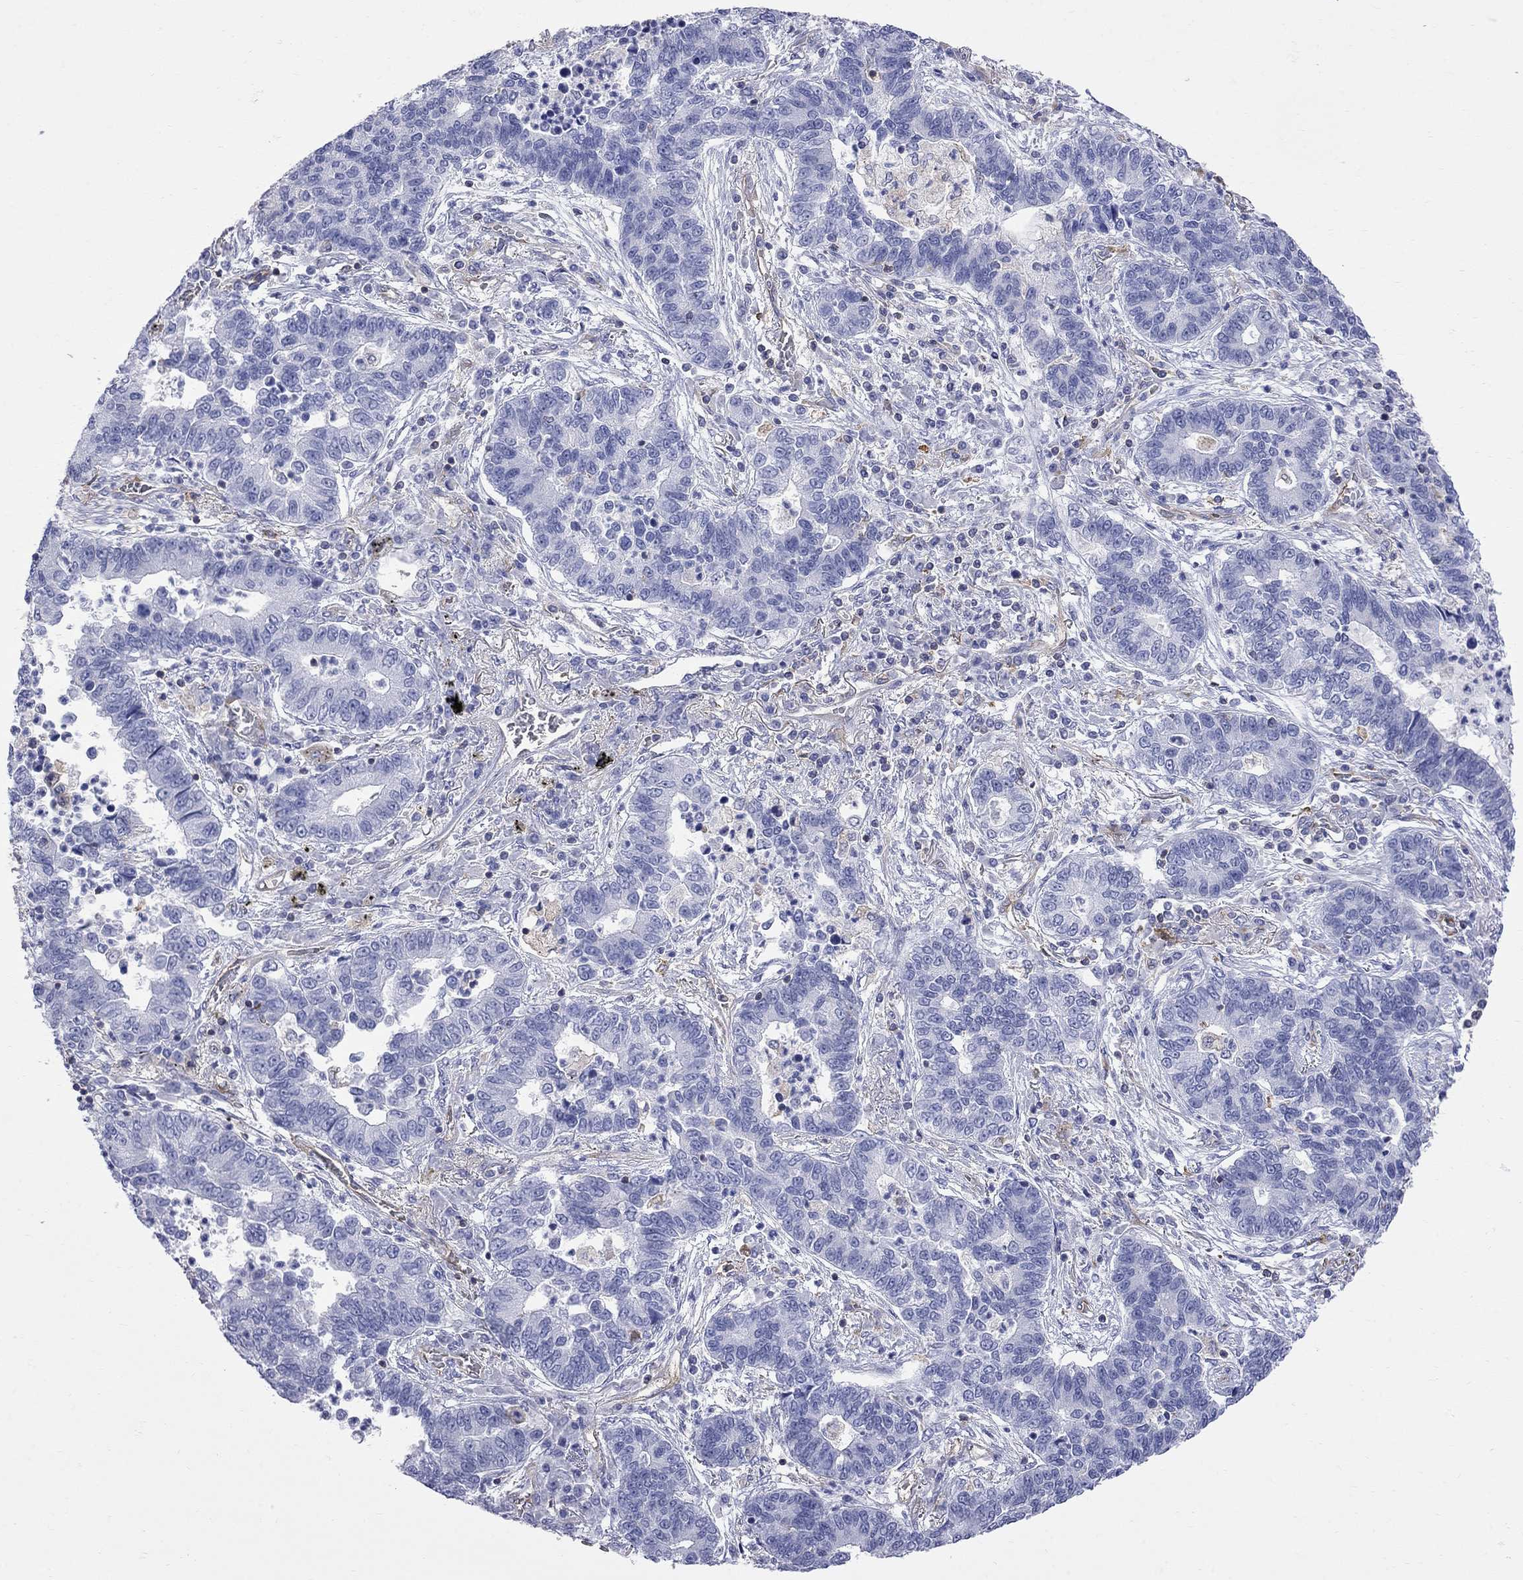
{"staining": {"intensity": "negative", "quantity": "none", "location": "none"}, "tissue": "lung cancer", "cell_type": "Tumor cells", "image_type": "cancer", "snomed": [{"axis": "morphology", "description": "Adenocarcinoma, NOS"}, {"axis": "topography", "description": "Lung"}], "caption": "Tumor cells show no significant expression in lung cancer (adenocarcinoma). (DAB immunohistochemistry, high magnification).", "gene": "ABI3", "patient": {"sex": "female", "age": 57}}